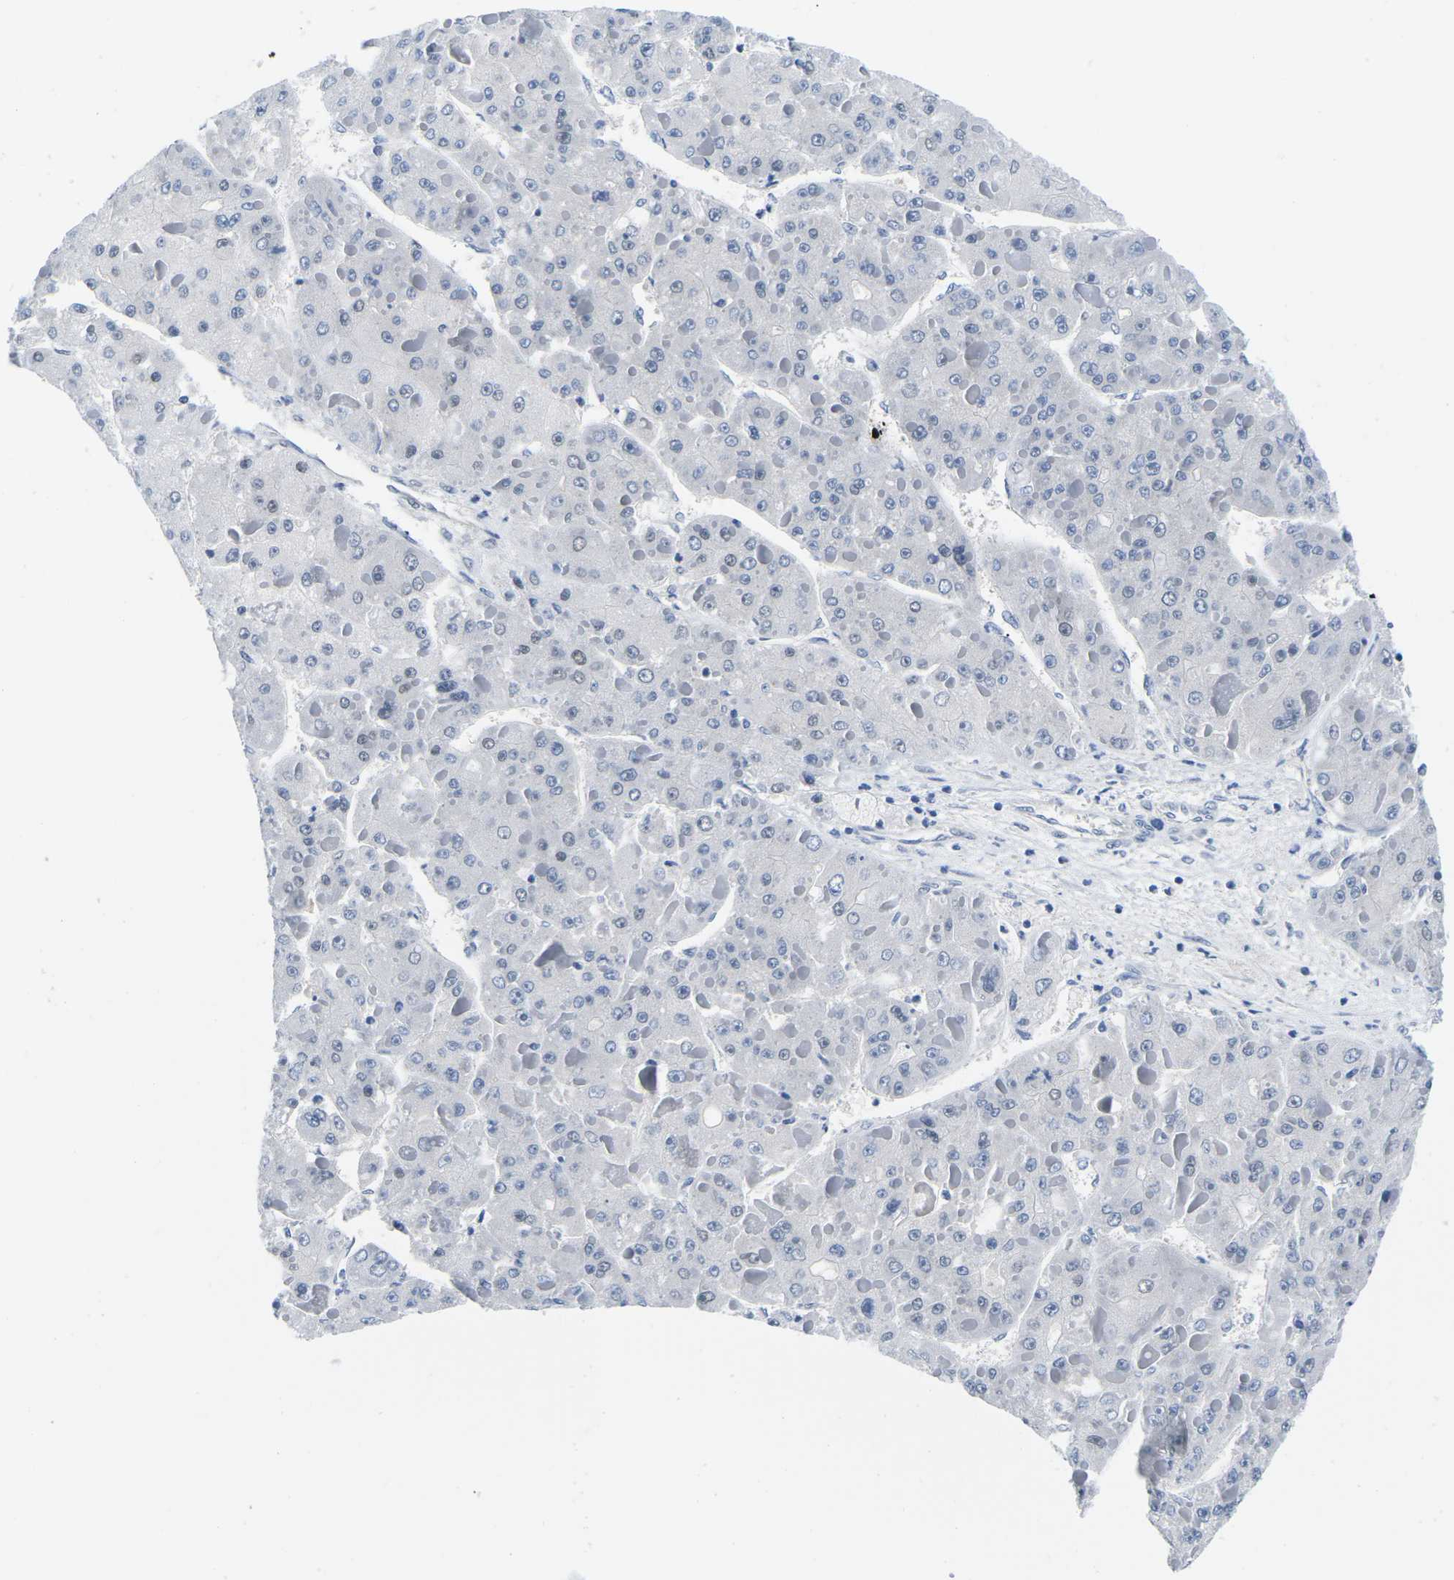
{"staining": {"intensity": "negative", "quantity": "none", "location": "none"}, "tissue": "liver cancer", "cell_type": "Tumor cells", "image_type": "cancer", "snomed": [{"axis": "morphology", "description": "Carcinoma, Hepatocellular, NOS"}, {"axis": "topography", "description": "Liver"}], "caption": "The histopathology image exhibits no staining of tumor cells in liver hepatocellular carcinoma. Nuclei are stained in blue.", "gene": "UBA7", "patient": {"sex": "female", "age": 73}}